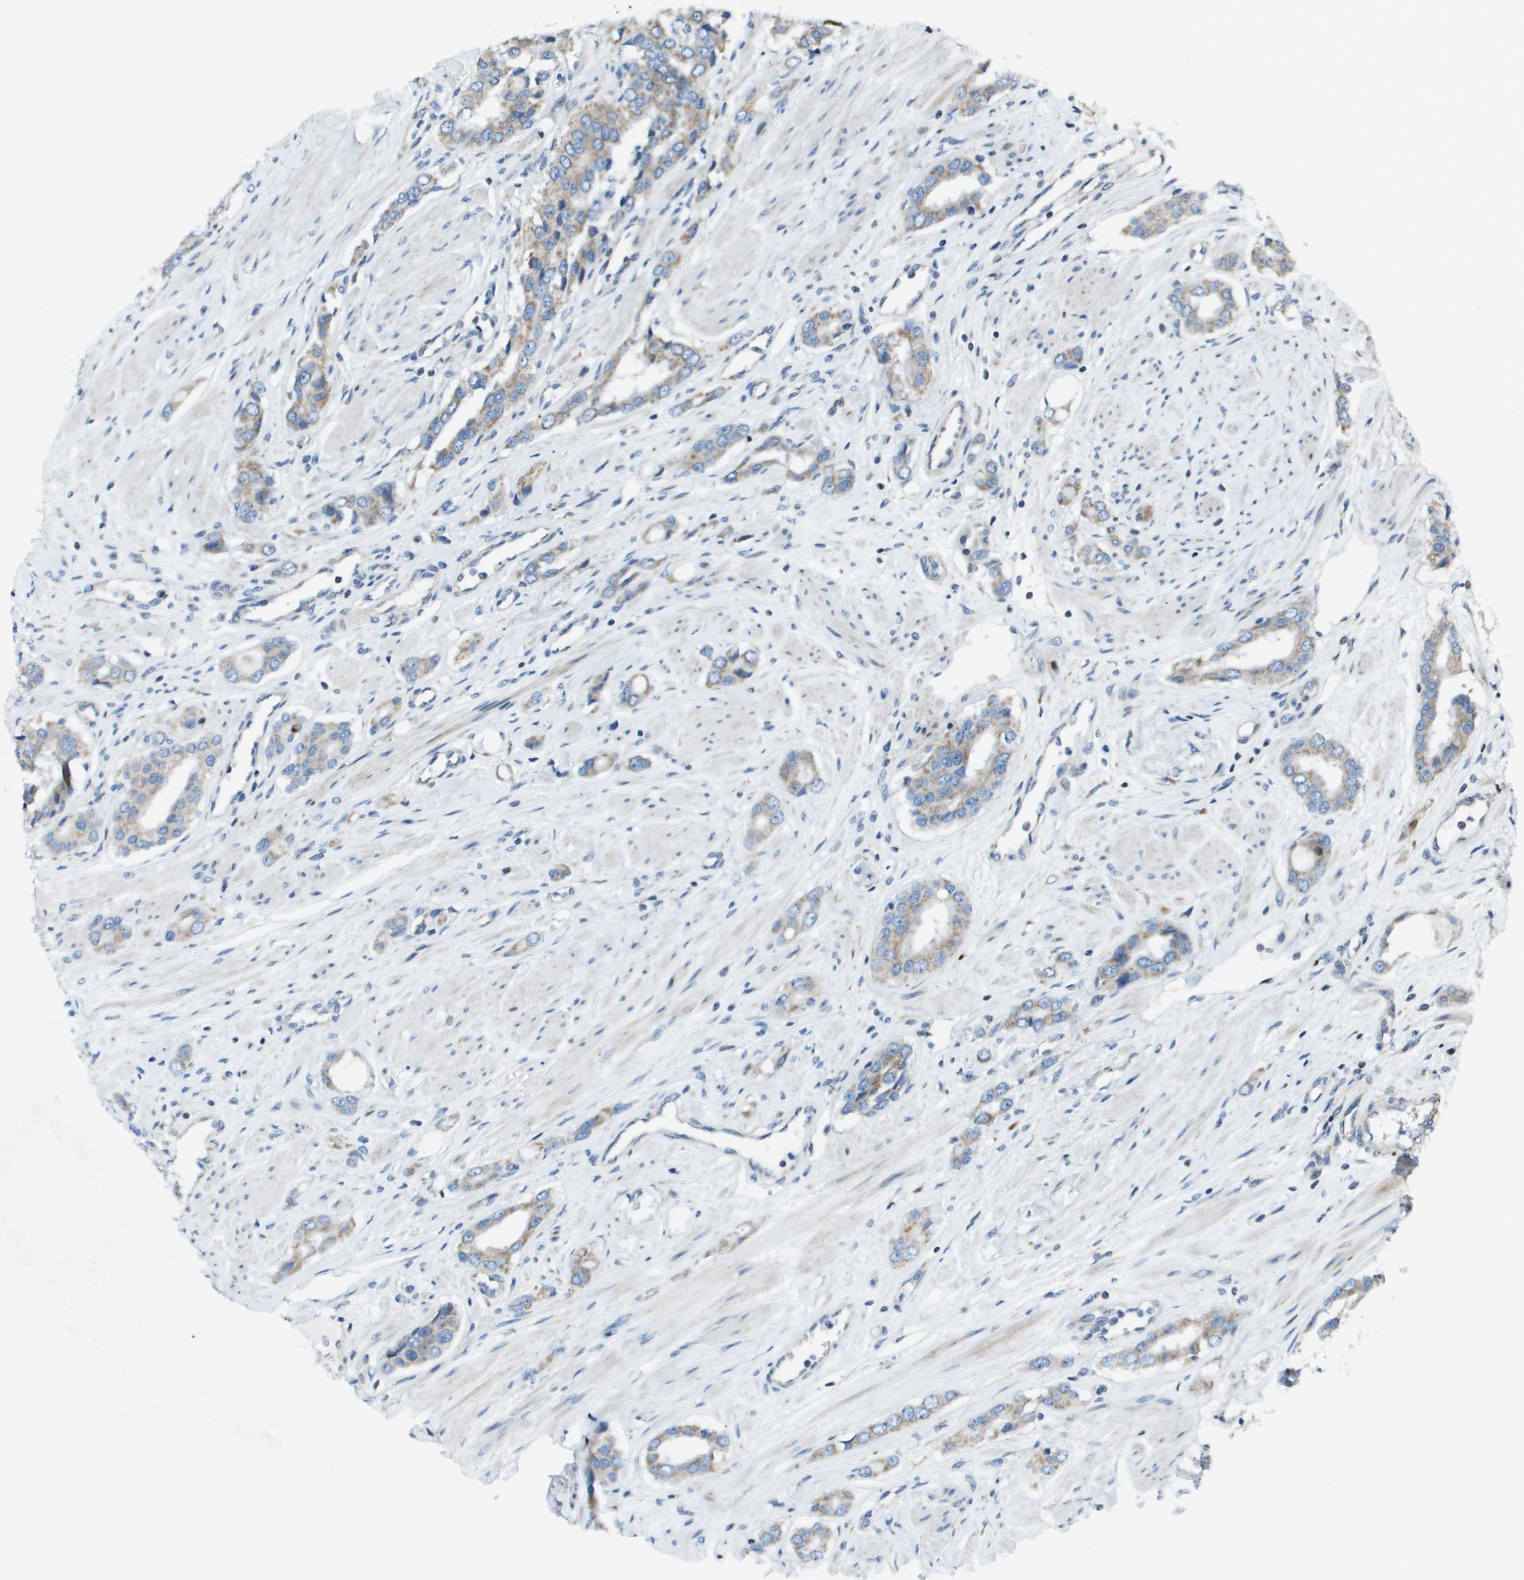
{"staining": {"intensity": "weak", "quantity": ">75%", "location": "cytoplasmic/membranous"}, "tissue": "prostate cancer", "cell_type": "Tumor cells", "image_type": "cancer", "snomed": [{"axis": "morphology", "description": "Adenocarcinoma, High grade"}, {"axis": "topography", "description": "Prostate"}], "caption": "Protein analysis of prostate cancer (high-grade adenocarcinoma) tissue exhibits weak cytoplasmic/membranous positivity in about >75% of tumor cells. (Brightfield microscopy of DAB IHC at high magnification).", "gene": "MGAT3", "patient": {"sex": "male", "age": 52}}